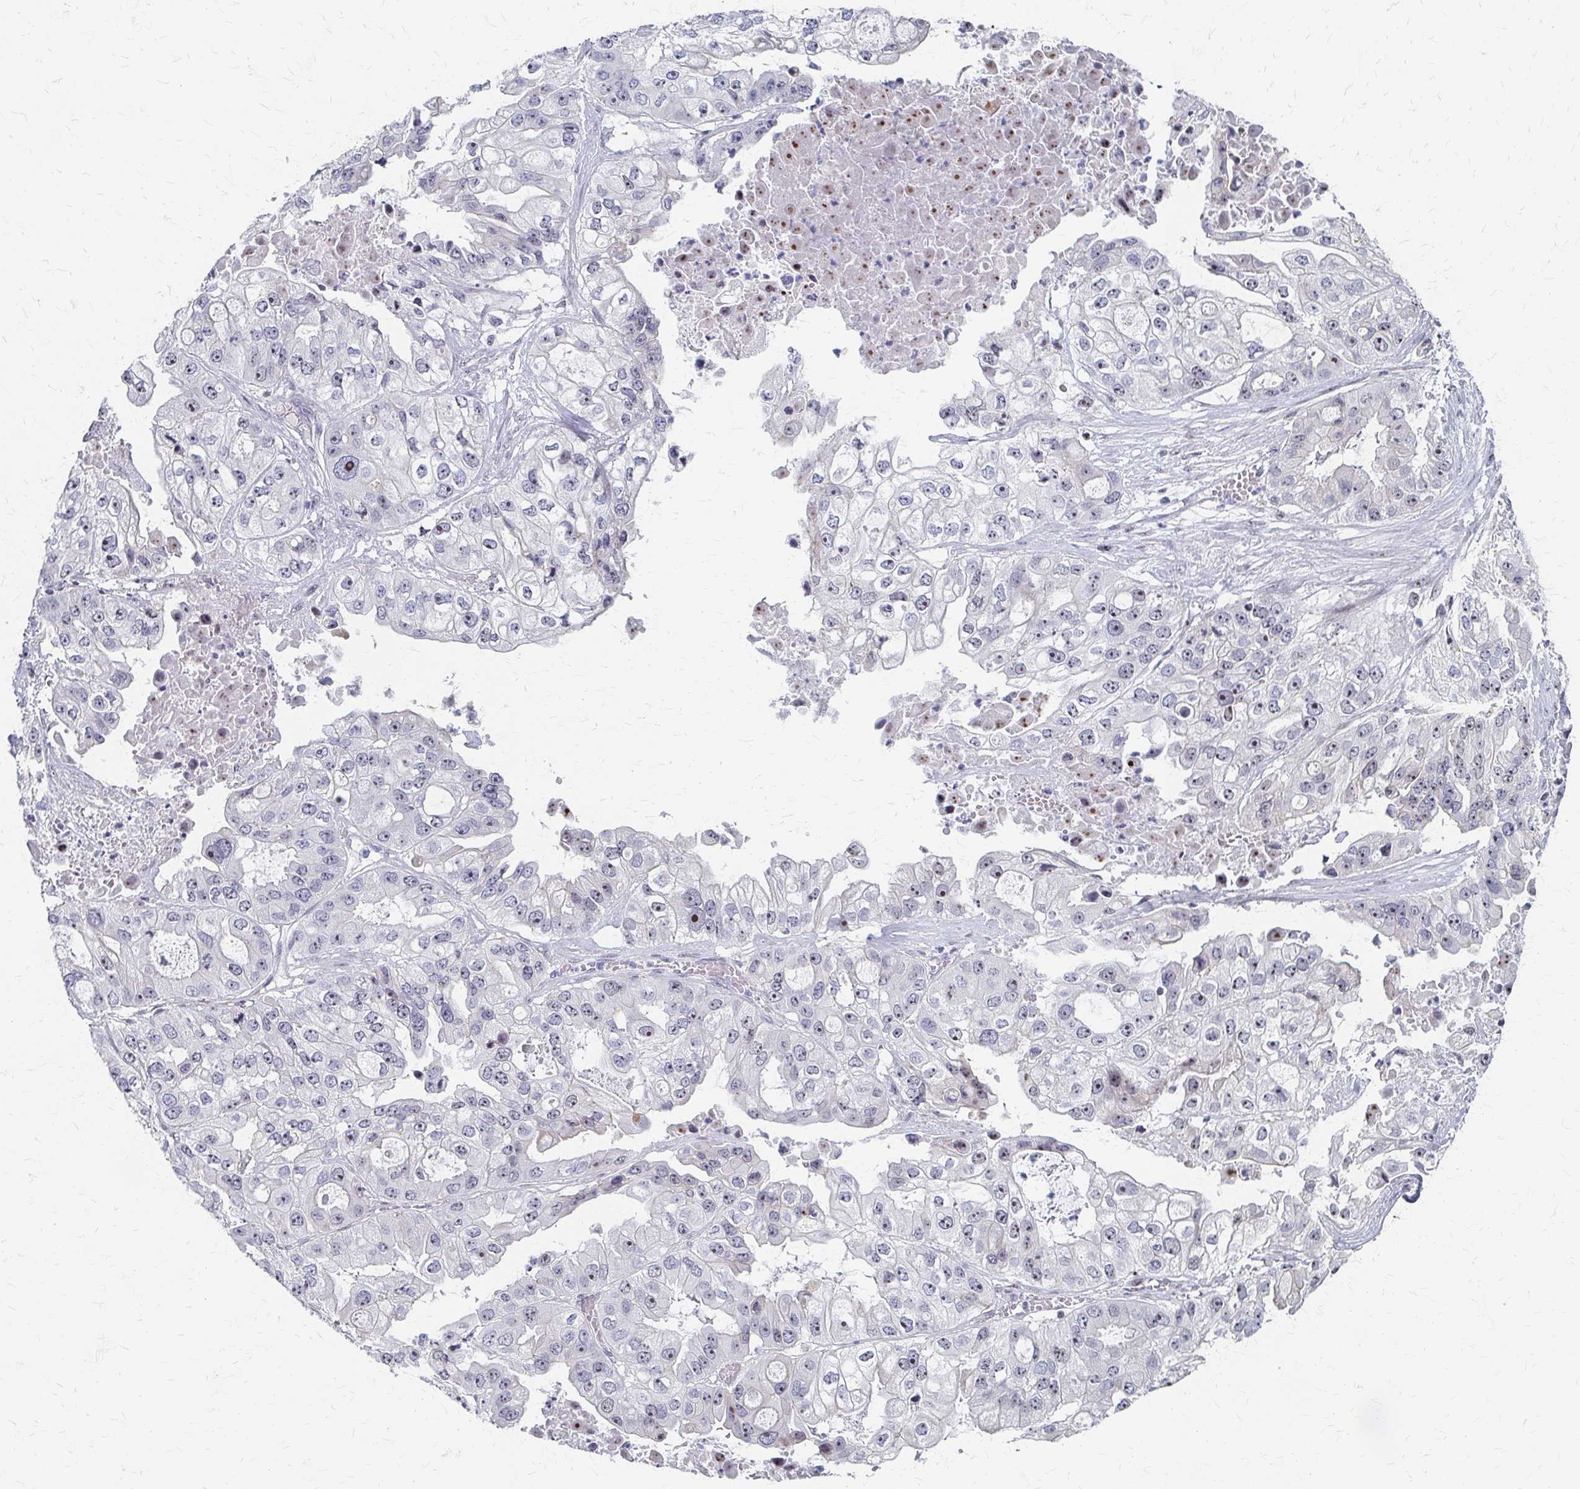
{"staining": {"intensity": "moderate", "quantity": "<25%", "location": "nuclear"}, "tissue": "ovarian cancer", "cell_type": "Tumor cells", "image_type": "cancer", "snomed": [{"axis": "morphology", "description": "Cystadenocarcinoma, serous, NOS"}, {"axis": "topography", "description": "Ovary"}], "caption": "An image of serous cystadenocarcinoma (ovarian) stained for a protein displays moderate nuclear brown staining in tumor cells.", "gene": "PES1", "patient": {"sex": "female", "age": 56}}